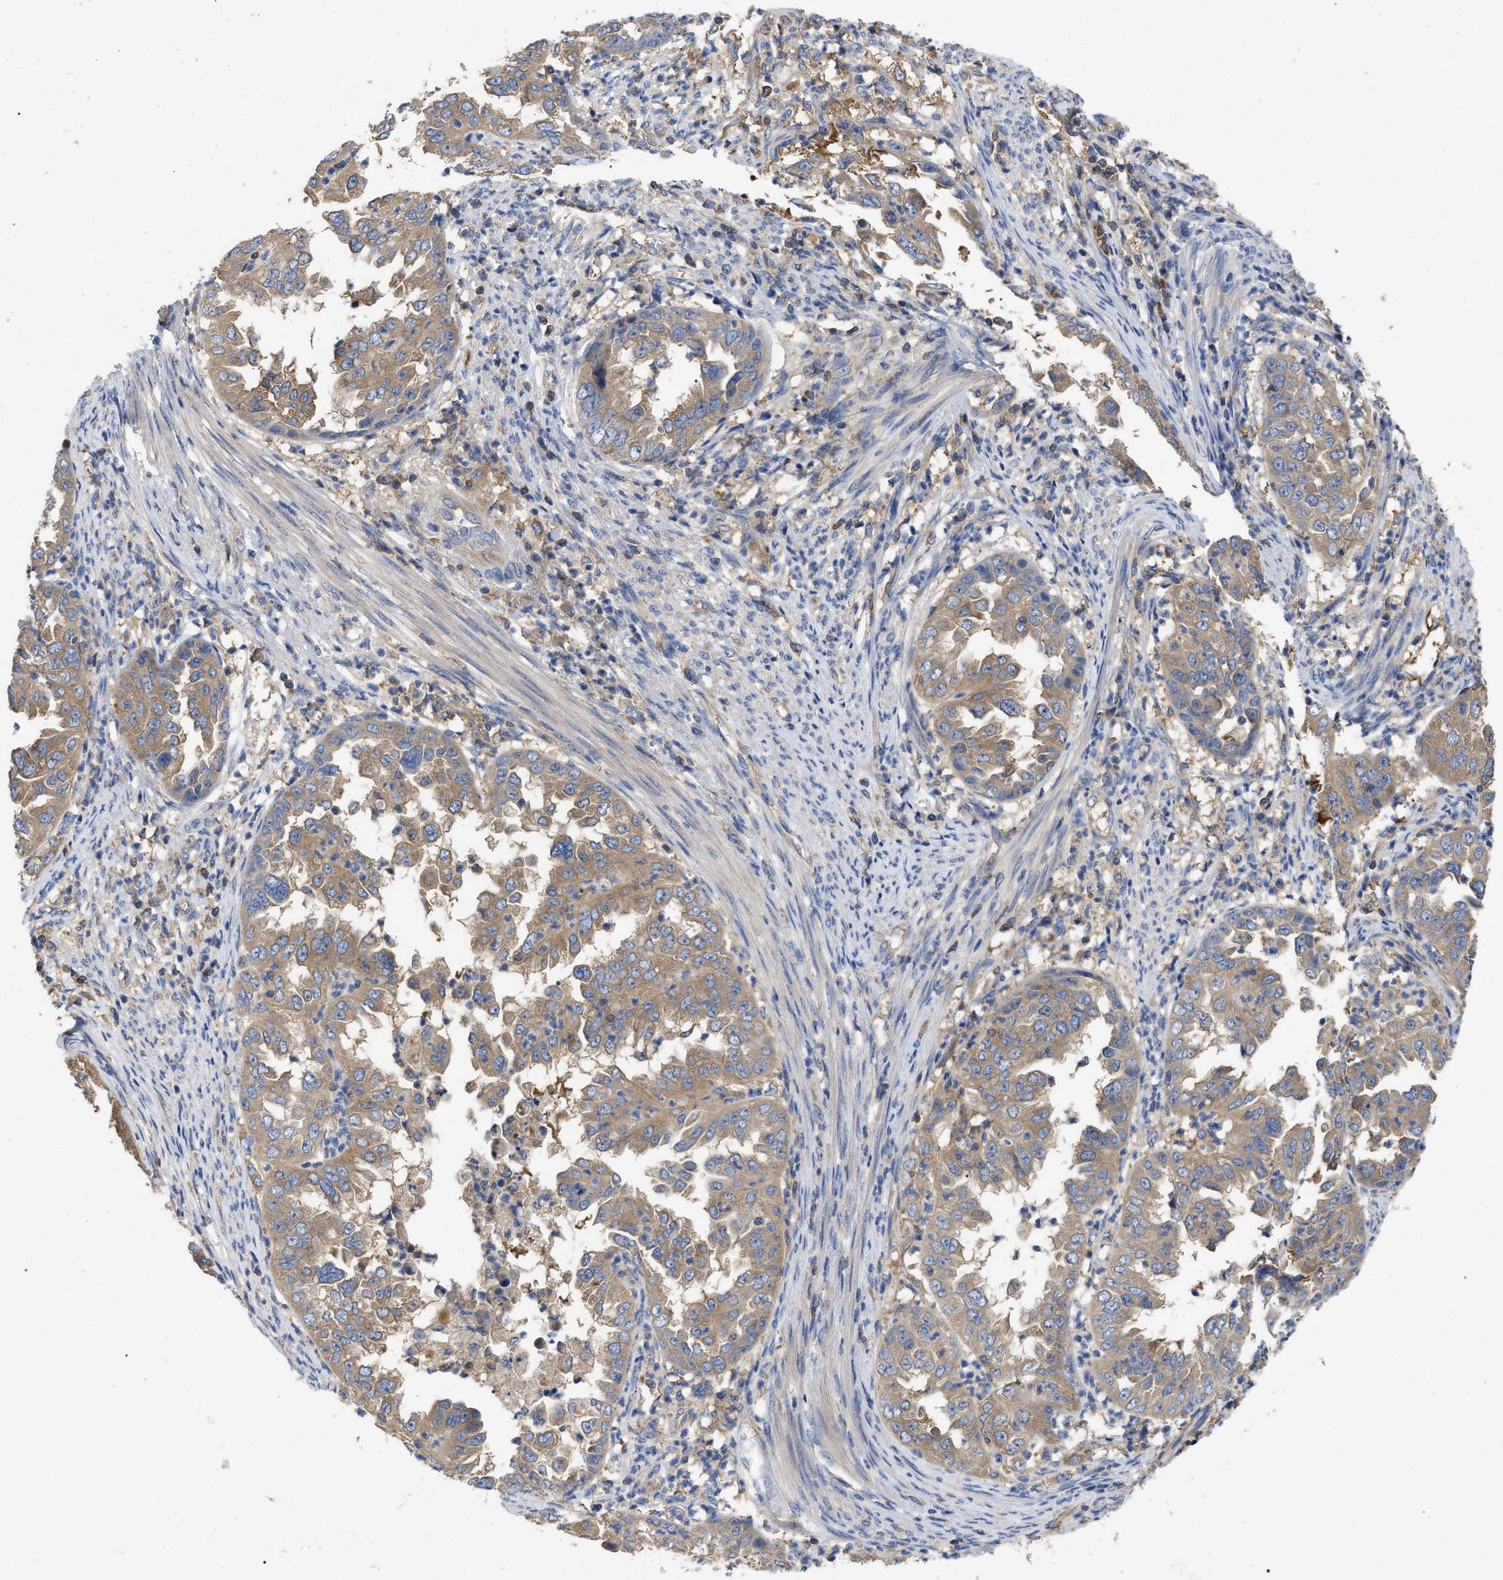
{"staining": {"intensity": "weak", "quantity": ">75%", "location": "cytoplasmic/membranous"}, "tissue": "endometrial cancer", "cell_type": "Tumor cells", "image_type": "cancer", "snomed": [{"axis": "morphology", "description": "Adenocarcinoma, NOS"}, {"axis": "topography", "description": "Endometrium"}], "caption": "About >75% of tumor cells in human endometrial adenocarcinoma exhibit weak cytoplasmic/membranous protein positivity as visualized by brown immunohistochemical staining.", "gene": "RAP1GDS1", "patient": {"sex": "female", "age": 85}}